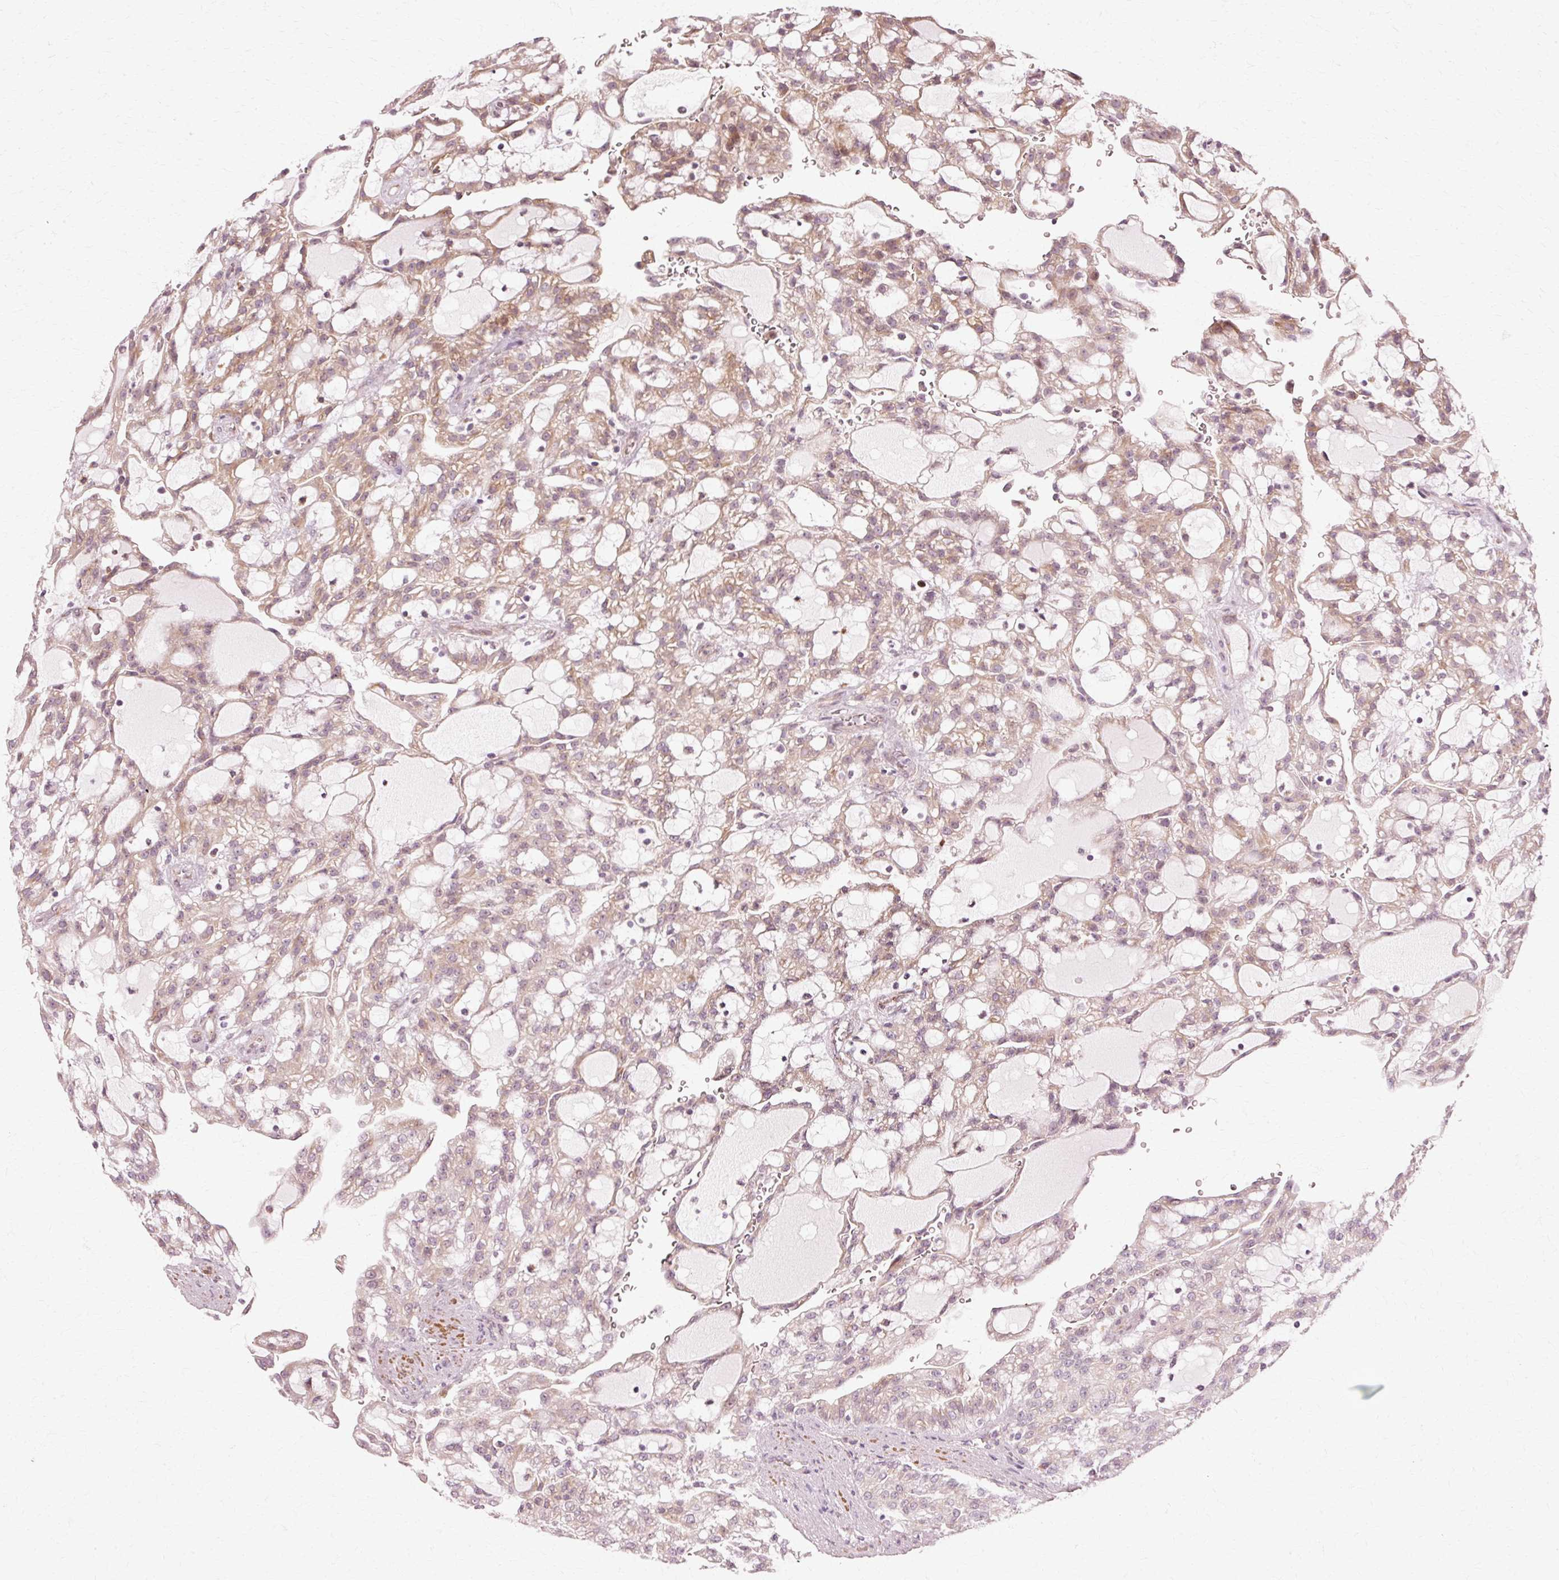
{"staining": {"intensity": "moderate", "quantity": "25%-75%", "location": "cytoplasmic/membranous"}, "tissue": "renal cancer", "cell_type": "Tumor cells", "image_type": "cancer", "snomed": [{"axis": "morphology", "description": "Adenocarcinoma, NOS"}, {"axis": "topography", "description": "Kidney"}], "caption": "Renal cancer stained with a protein marker demonstrates moderate staining in tumor cells.", "gene": "RGPD5", "patient": {"sex": "male", "age": 63}}